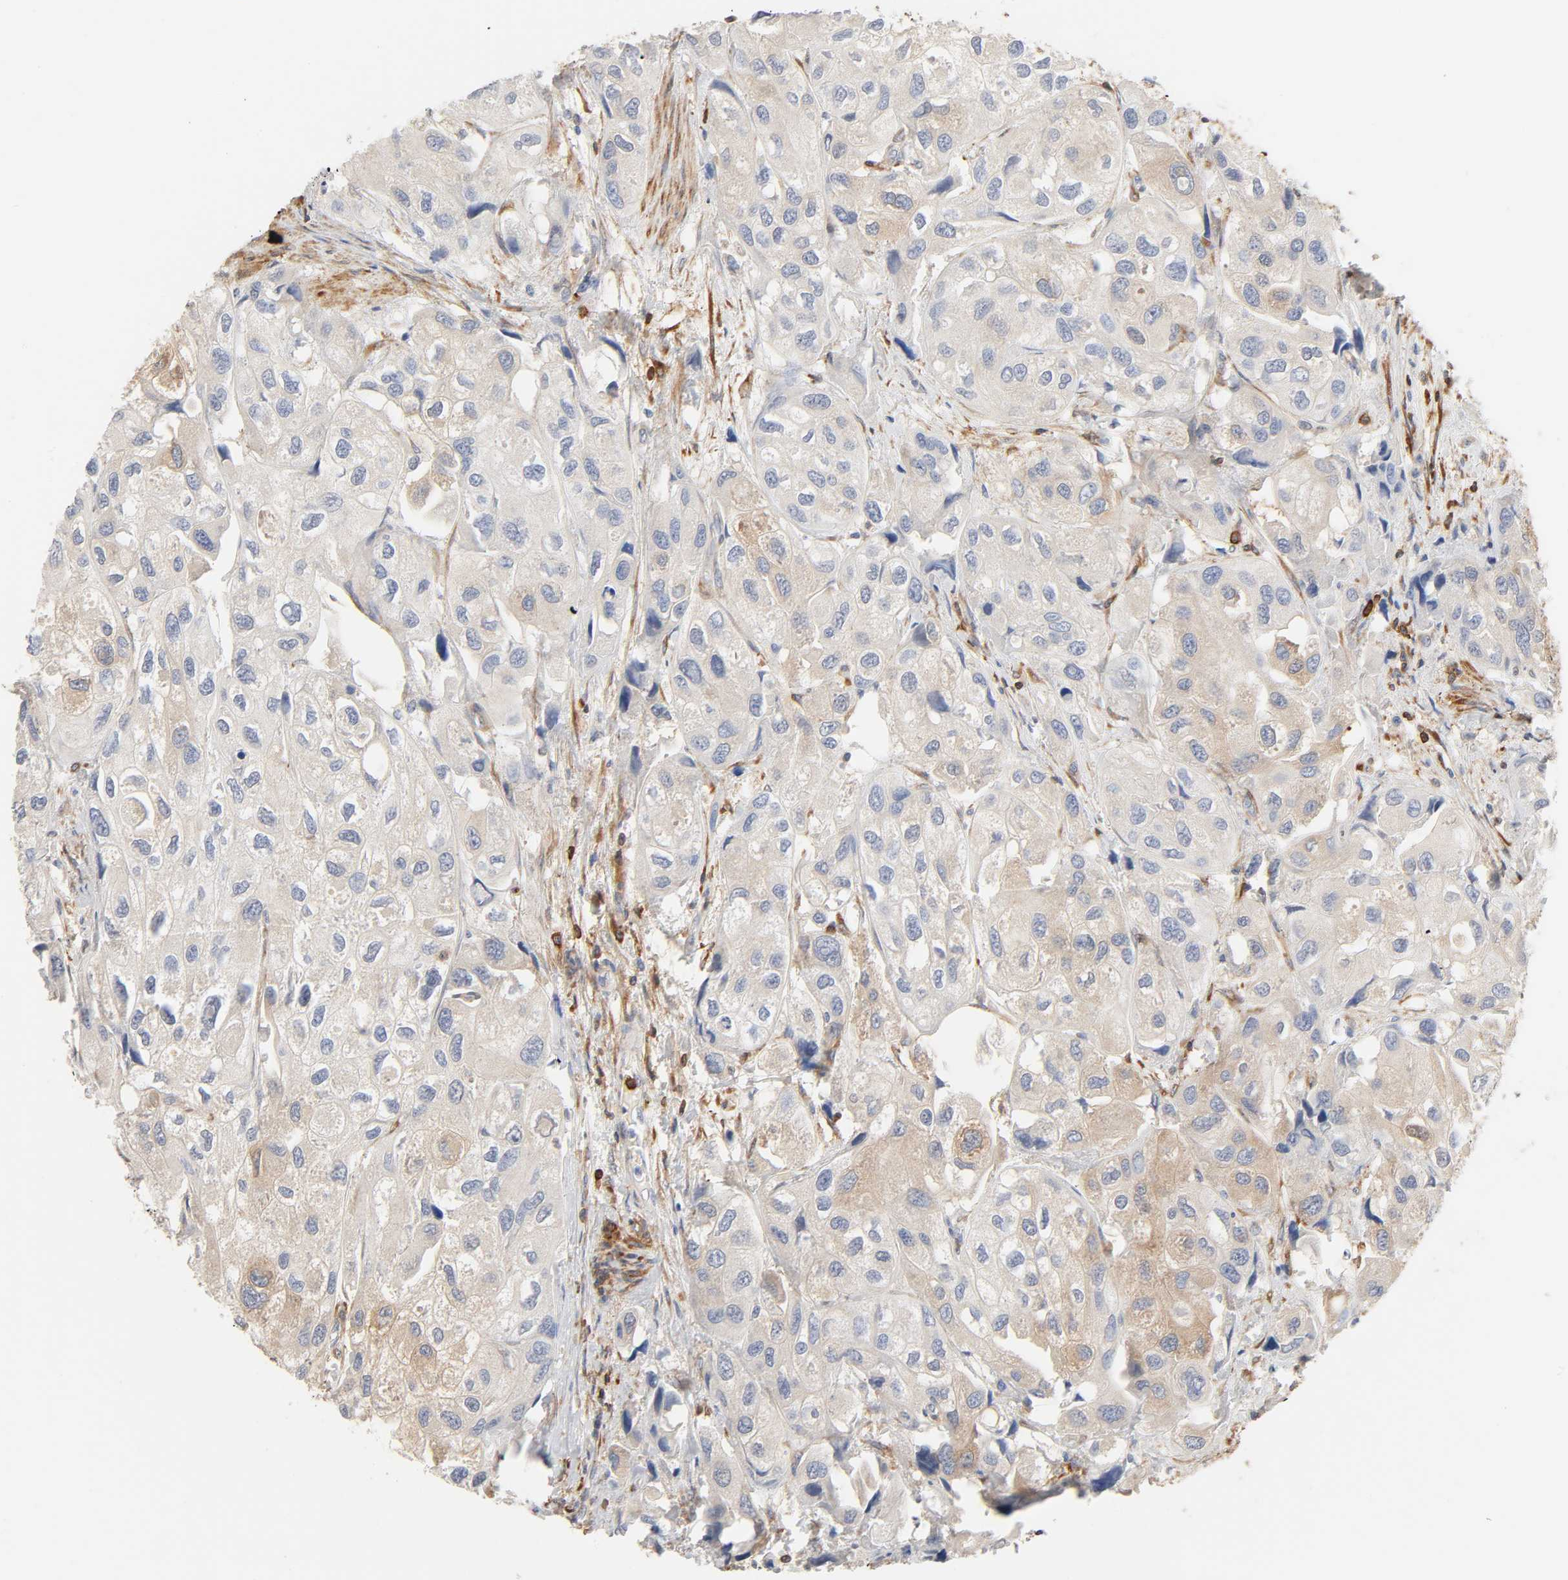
{"staining": {"intensity": "moderate", "quantity": "<25%", "location": "cytoplasmic/membranous"}, "tissue": "urothelial cancer", "cell_type": "Tumor cells", "image_type": "cancer", "snomed": [{"axis": "morphology", "description": "Urothelial carcinoma, High grade"}, {"axis": "topography", "description": "Urinary bladder"}], "caption": "A photomicrograph showing moderate cytoplasmic/membranous staining in about <25% of tumor cells in high-grade urothelial carcinoma, as visualized by brown immunohistochemical staining.", "gene": "BIN1", "patient": {"sex": "female", "age": 64}}